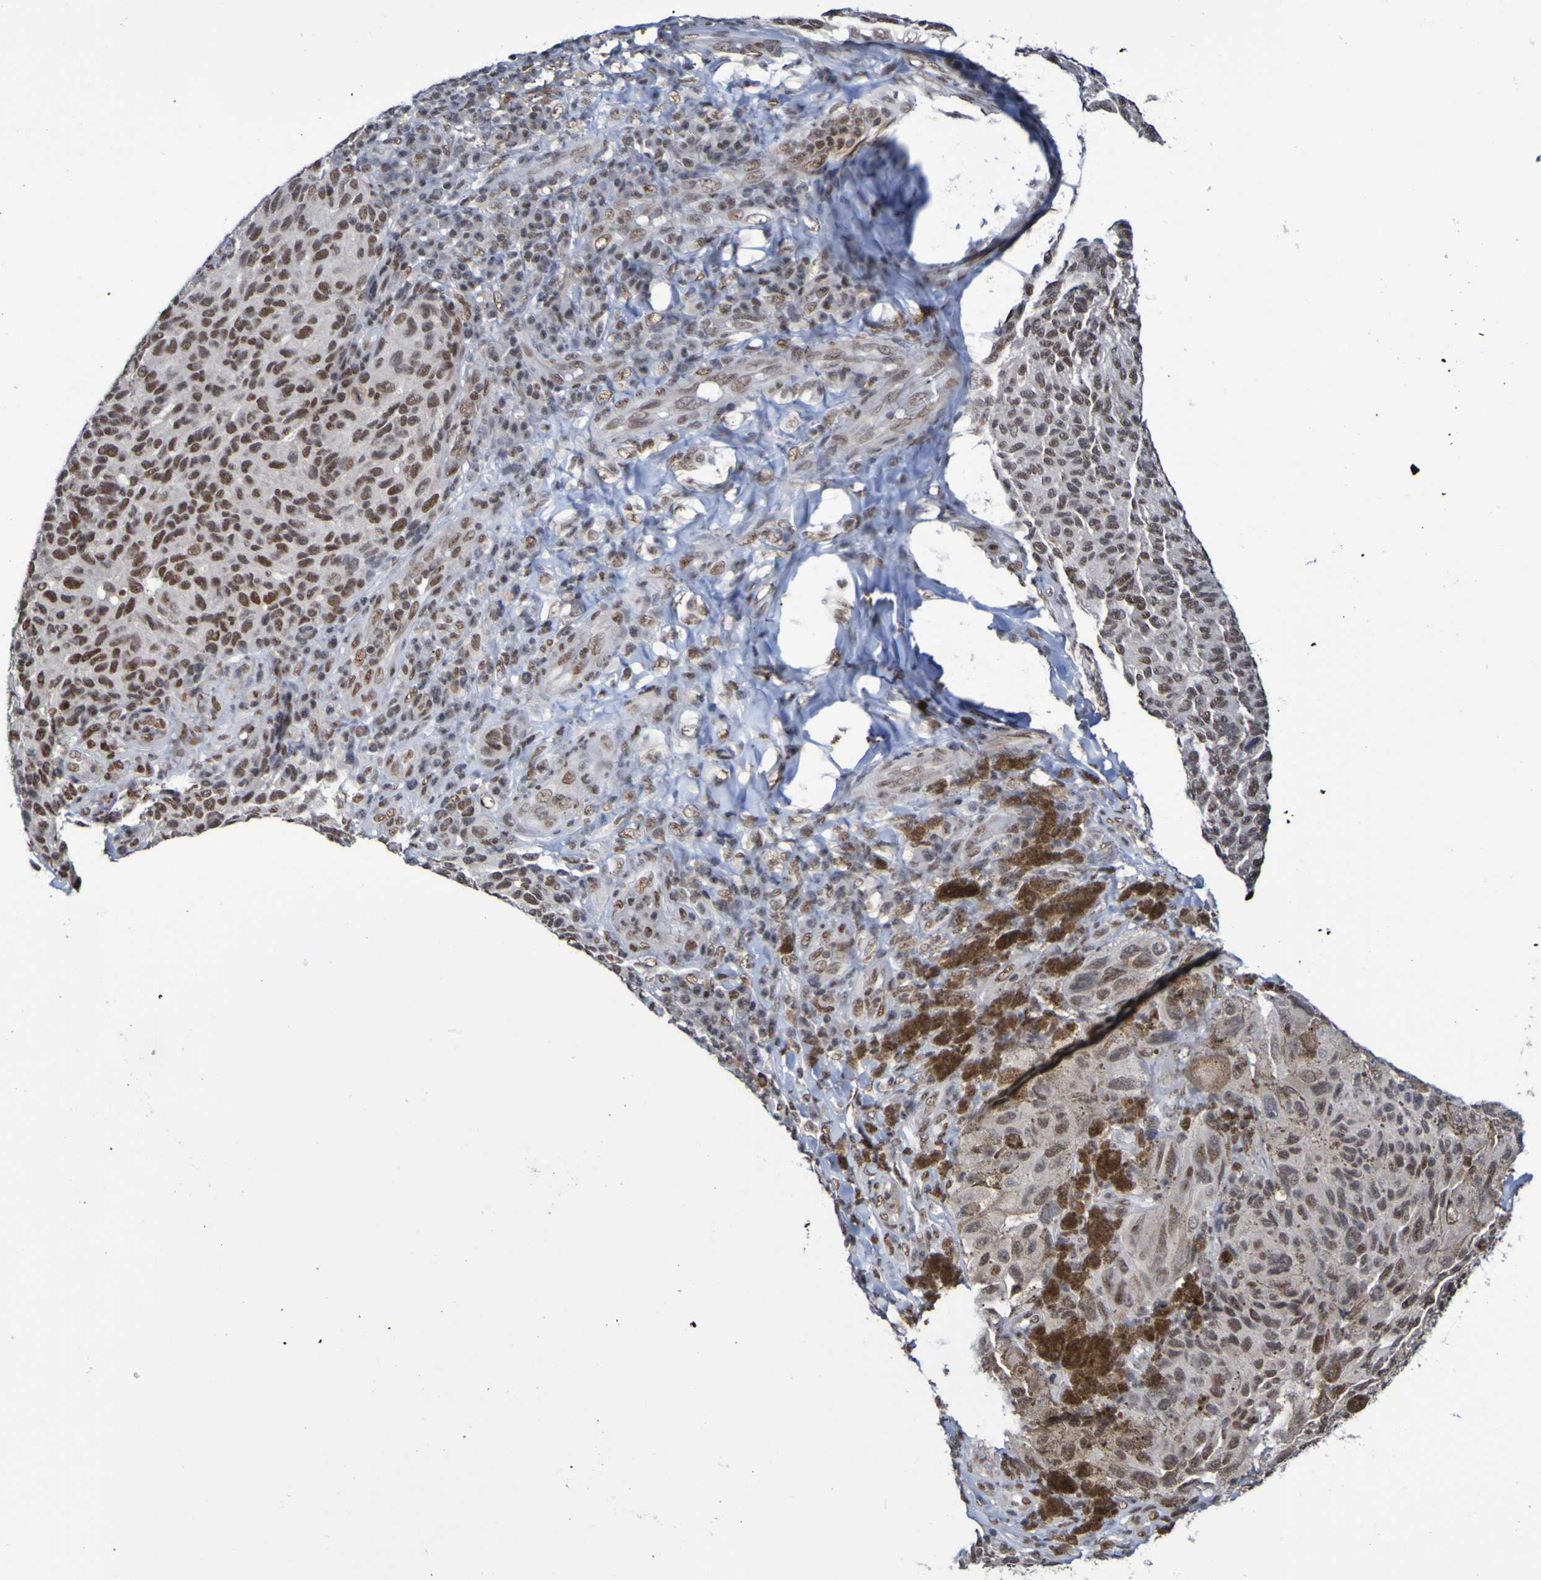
{"staining": {"intensity": "moderate", "quantity": ">75%", "location": "nuclear"}, "tissue": "melanoma", "cell_type": "Tumor cells", "image_type": "cancer", "snomed": [{"axis": "morphology", "description": "Malignant melanoma, NOS"}, {"axis": "topography", "description": "Skin"}], "caption": "Immunohistochemical staining of melanoma displays medium levels of moderate nuclear protein staining in approximately >75% of tumor cells.", "gene": "CDC5L", "patient": {"sex": "female", "age": 73}}